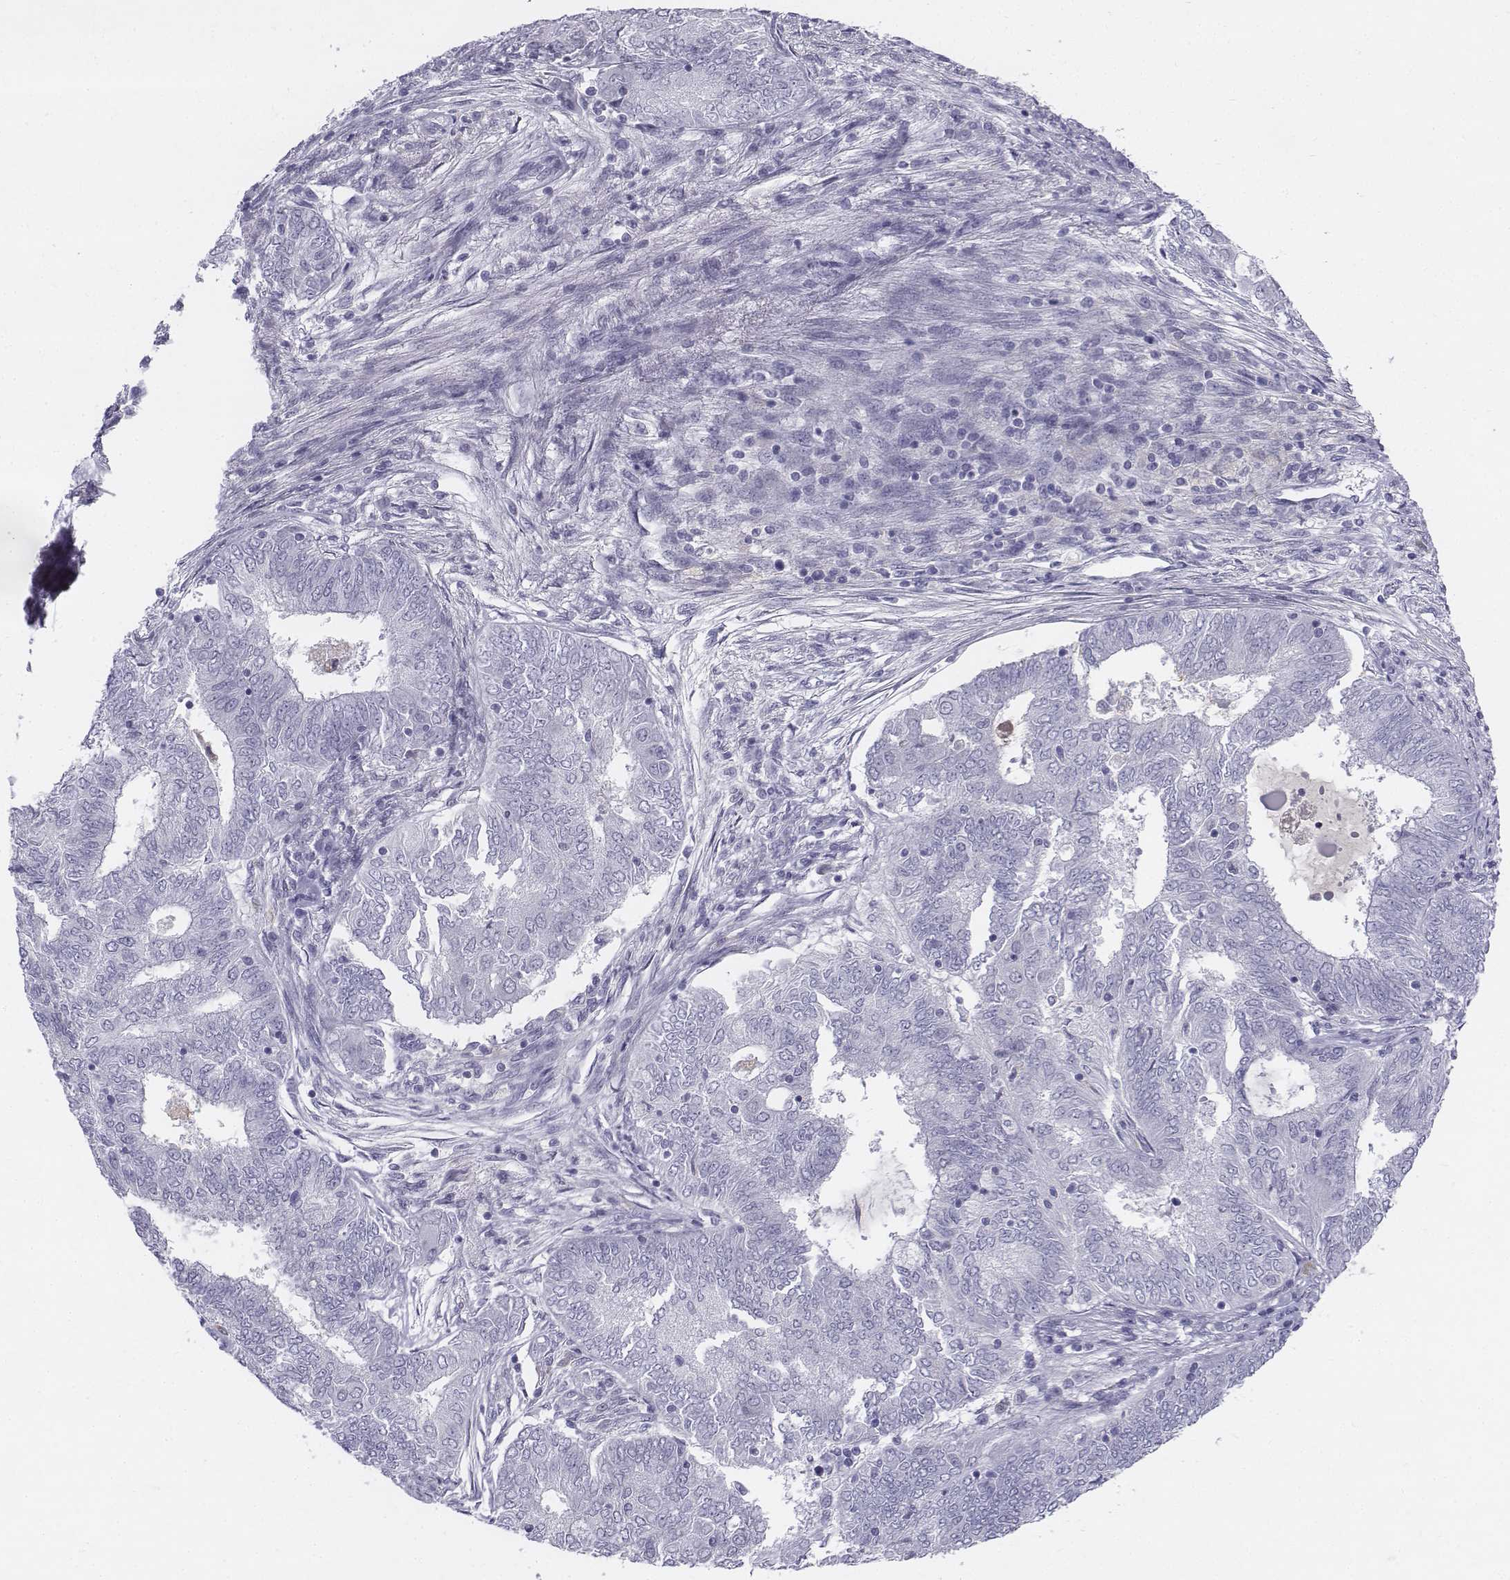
{"staining": {"intensity": "negative", "quantity": "none", "location": "none"}, "tissue": "endometrial cancer", "cell_type": "Tumor cells", "image_type": "cancer", "snomed": [{"axis": "morphology", "description": "Adenocarcinoma, NOS"}, {"axis": "topography", "description": "Endometrium"}], "caption": "DAB (3,3'-diaminobenzidine) immunohistochemical staining of human endometrial cancer (adenocarcinoma) displays no significant expression in tumor cells. The staining was performed using DAB (3,3'-diaminobenzidine) to visualize the protein expression in brown, while the nuclei were stained in blue with hematoxylin (Magnification: 20x).", "gene": "TH", "patient": {"sex": "female", "age": 62}}